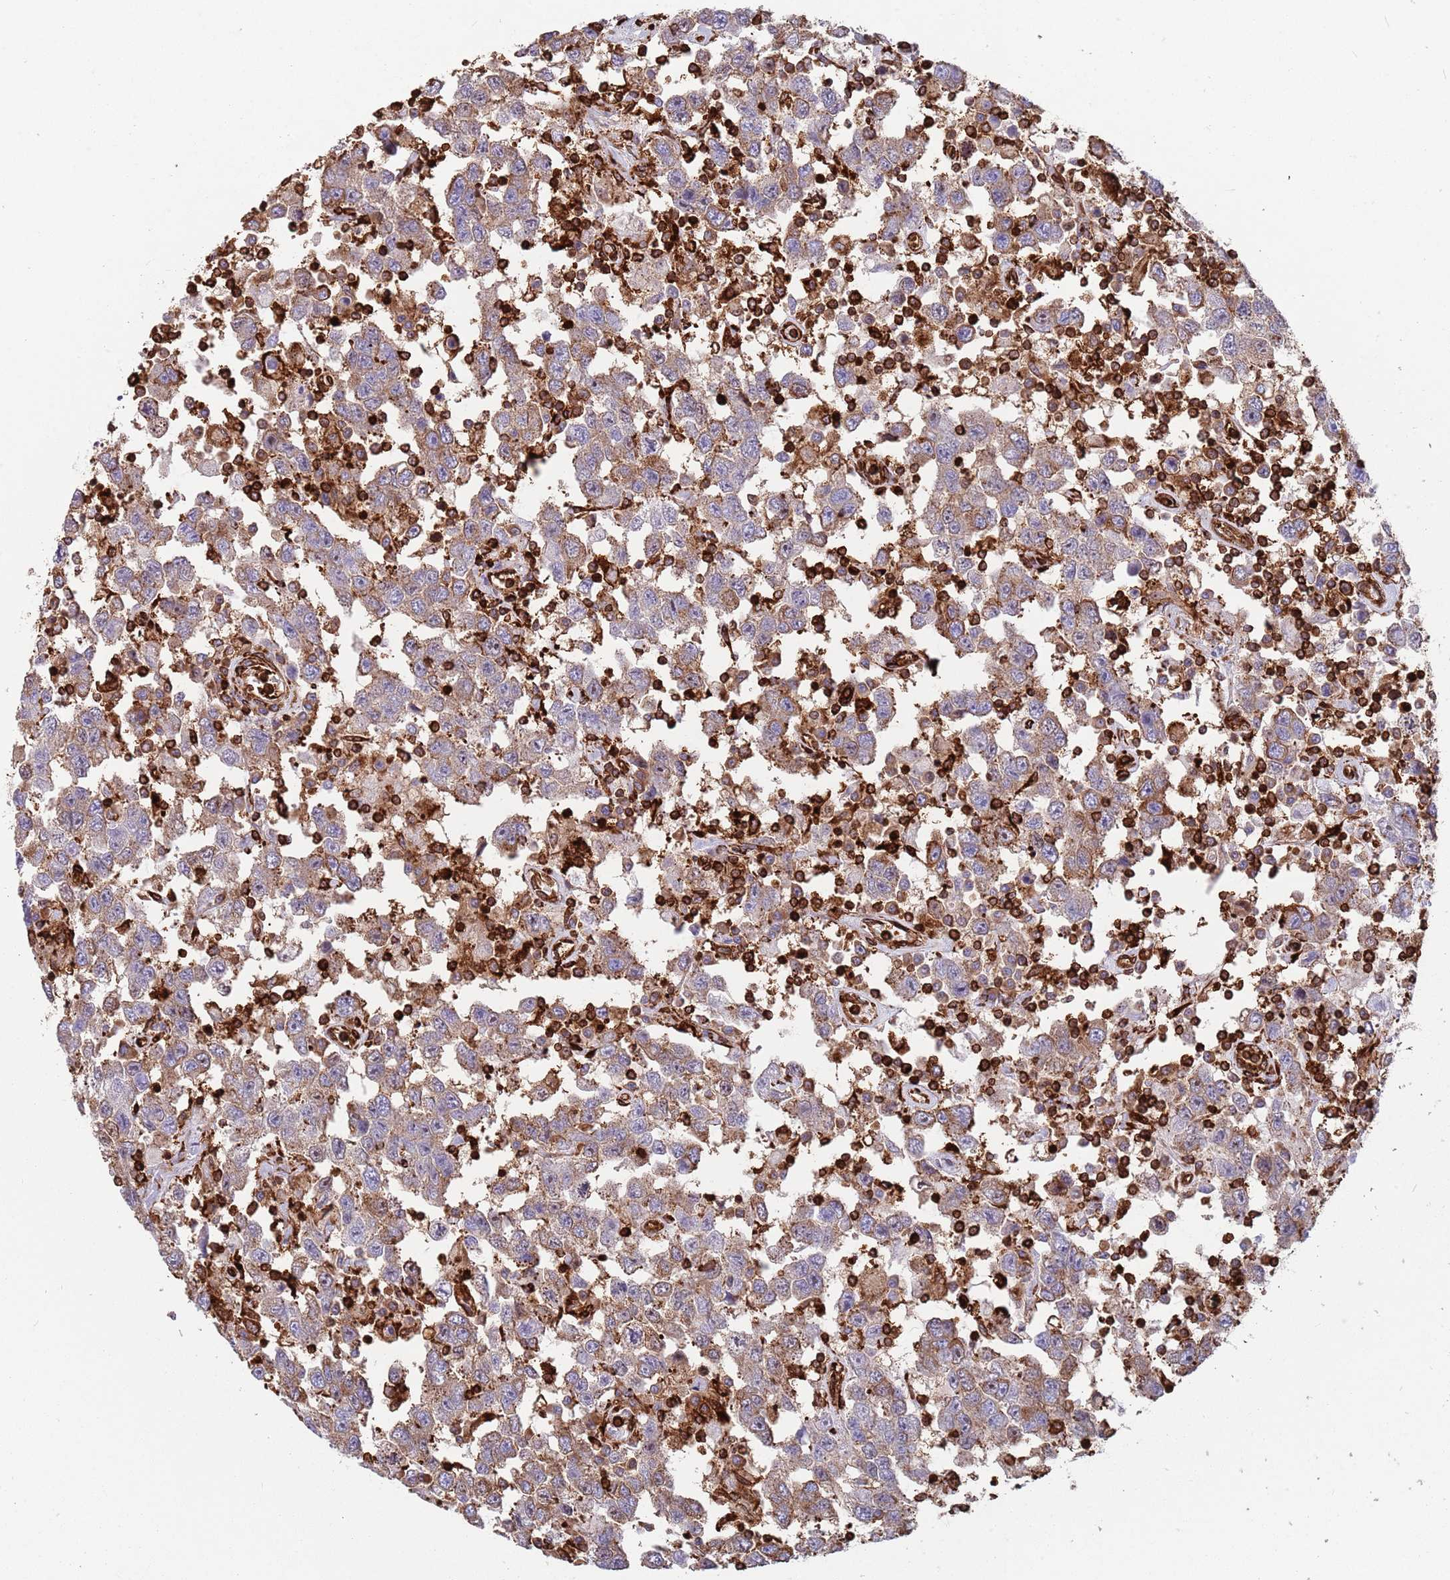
{"staining": {"intensity": "weak", "quantity": ">75%", "location": "cytoplasmic/membranous"}, "tissue": "testis cancer", "cell_type": "Tumor cells", "image_type": "cancer", "snomed": [{"axis": "morphology", "description": "Seminoma, NOS"}, {"axis": "topography", "description": "Testis"}], "caption": "Immunohistochemical staining of testis seminoma shows weak cytoplasmic/membranous protein positivity in approximately >75% of tumor cells. (DAB IHC with brightfield microscopy, high magnification).", "gene": "KBTBD7", "patient": {"sex": "male", "age": 41}}